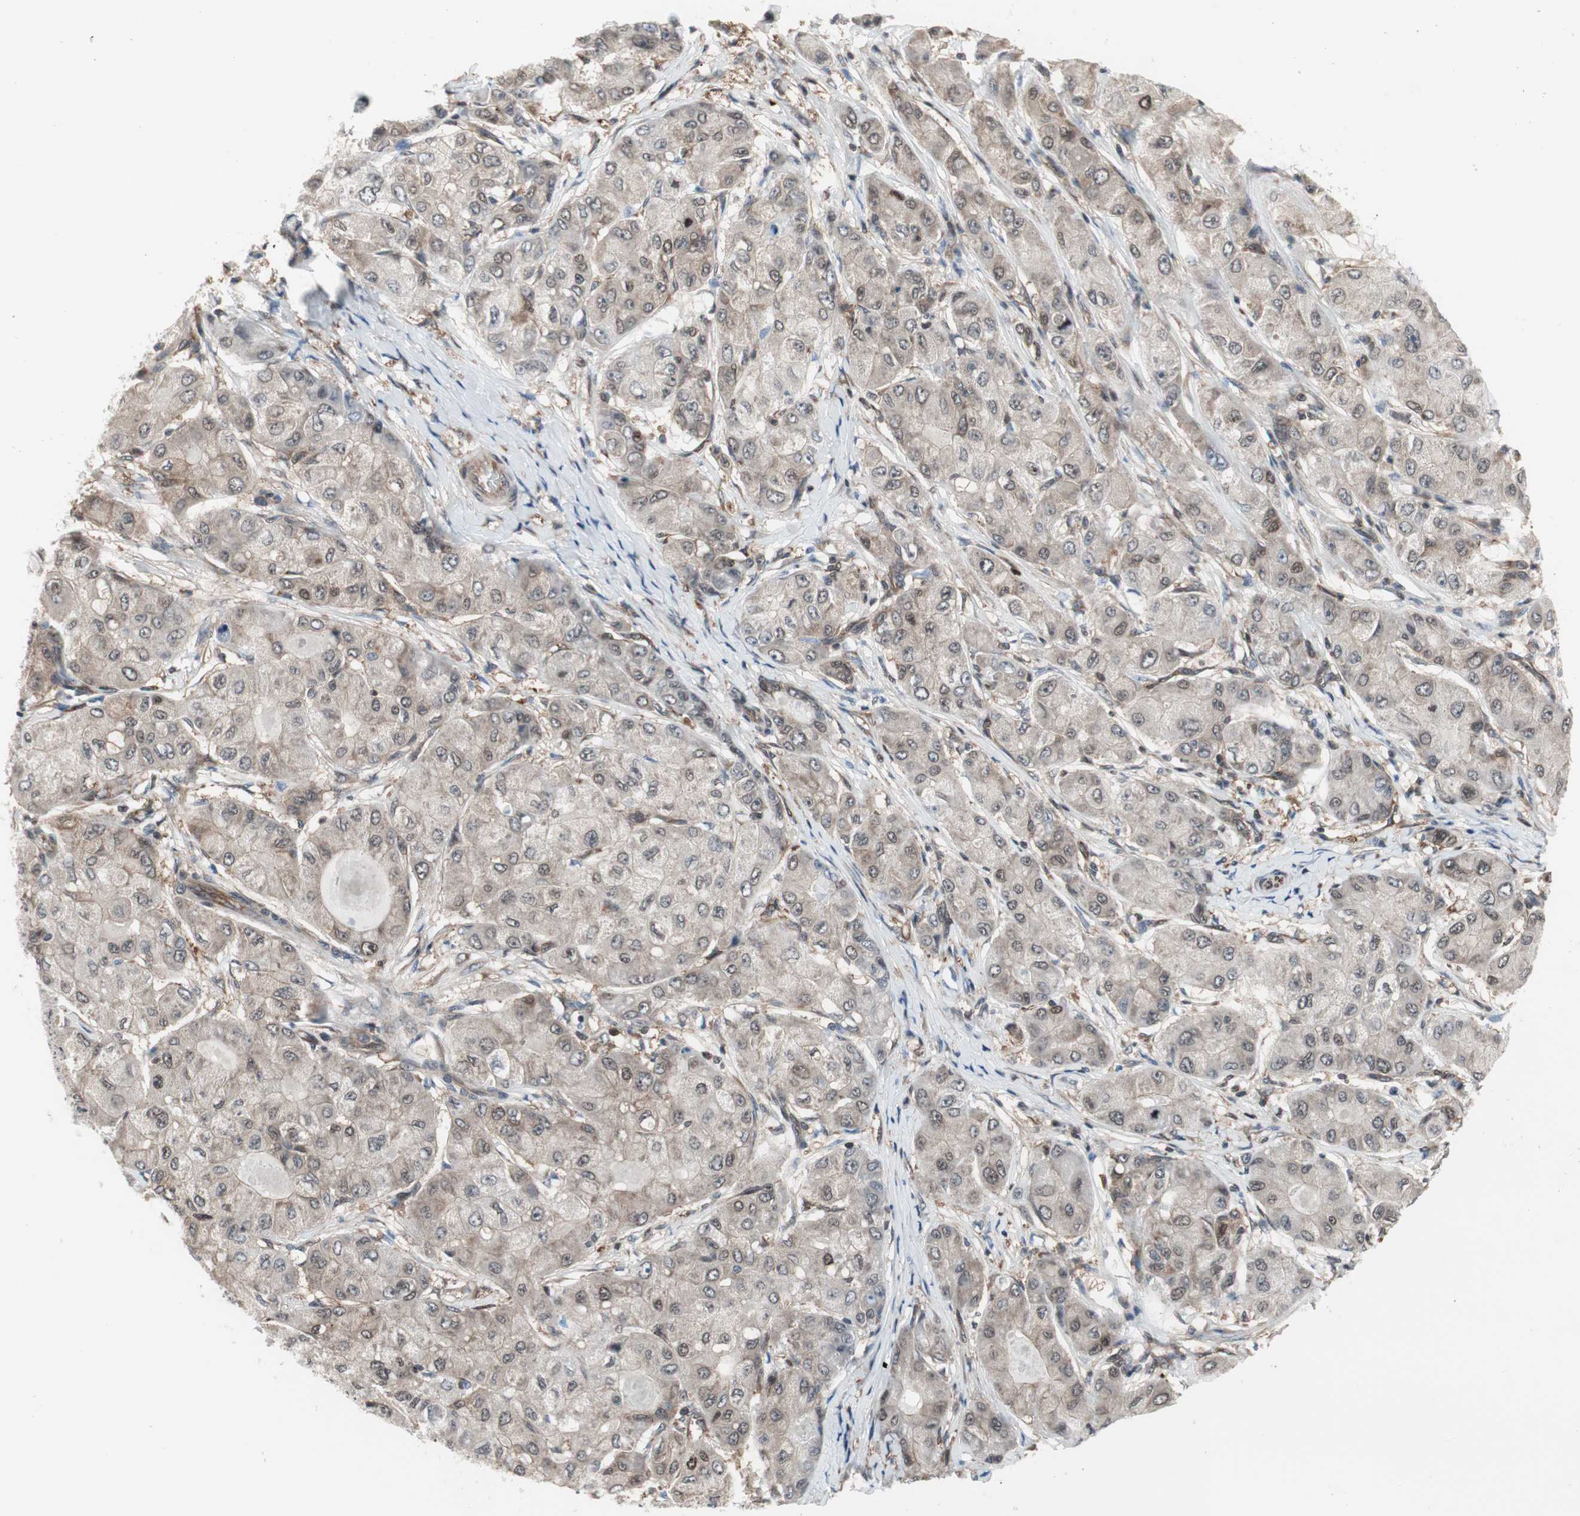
{"staining": {"intensity": "weak", "quantity": "<25%", "location": "cytoplasmic/membranous"}, "tissue": "liver cancer", "cell_type": "Tumor cells", "image_type": "cancer", "snomed": [{"axis": "morphology", "description": "Carcinoma, Hepatocellular, NOS"}, {"axis": "topography", "description": "Liver"}], "caption": "Protein analysis of liver cancer displays no significant staining in tumor cells.", "gene": "ZNF512B", "patient": {"sex": "male", "age": 80}}